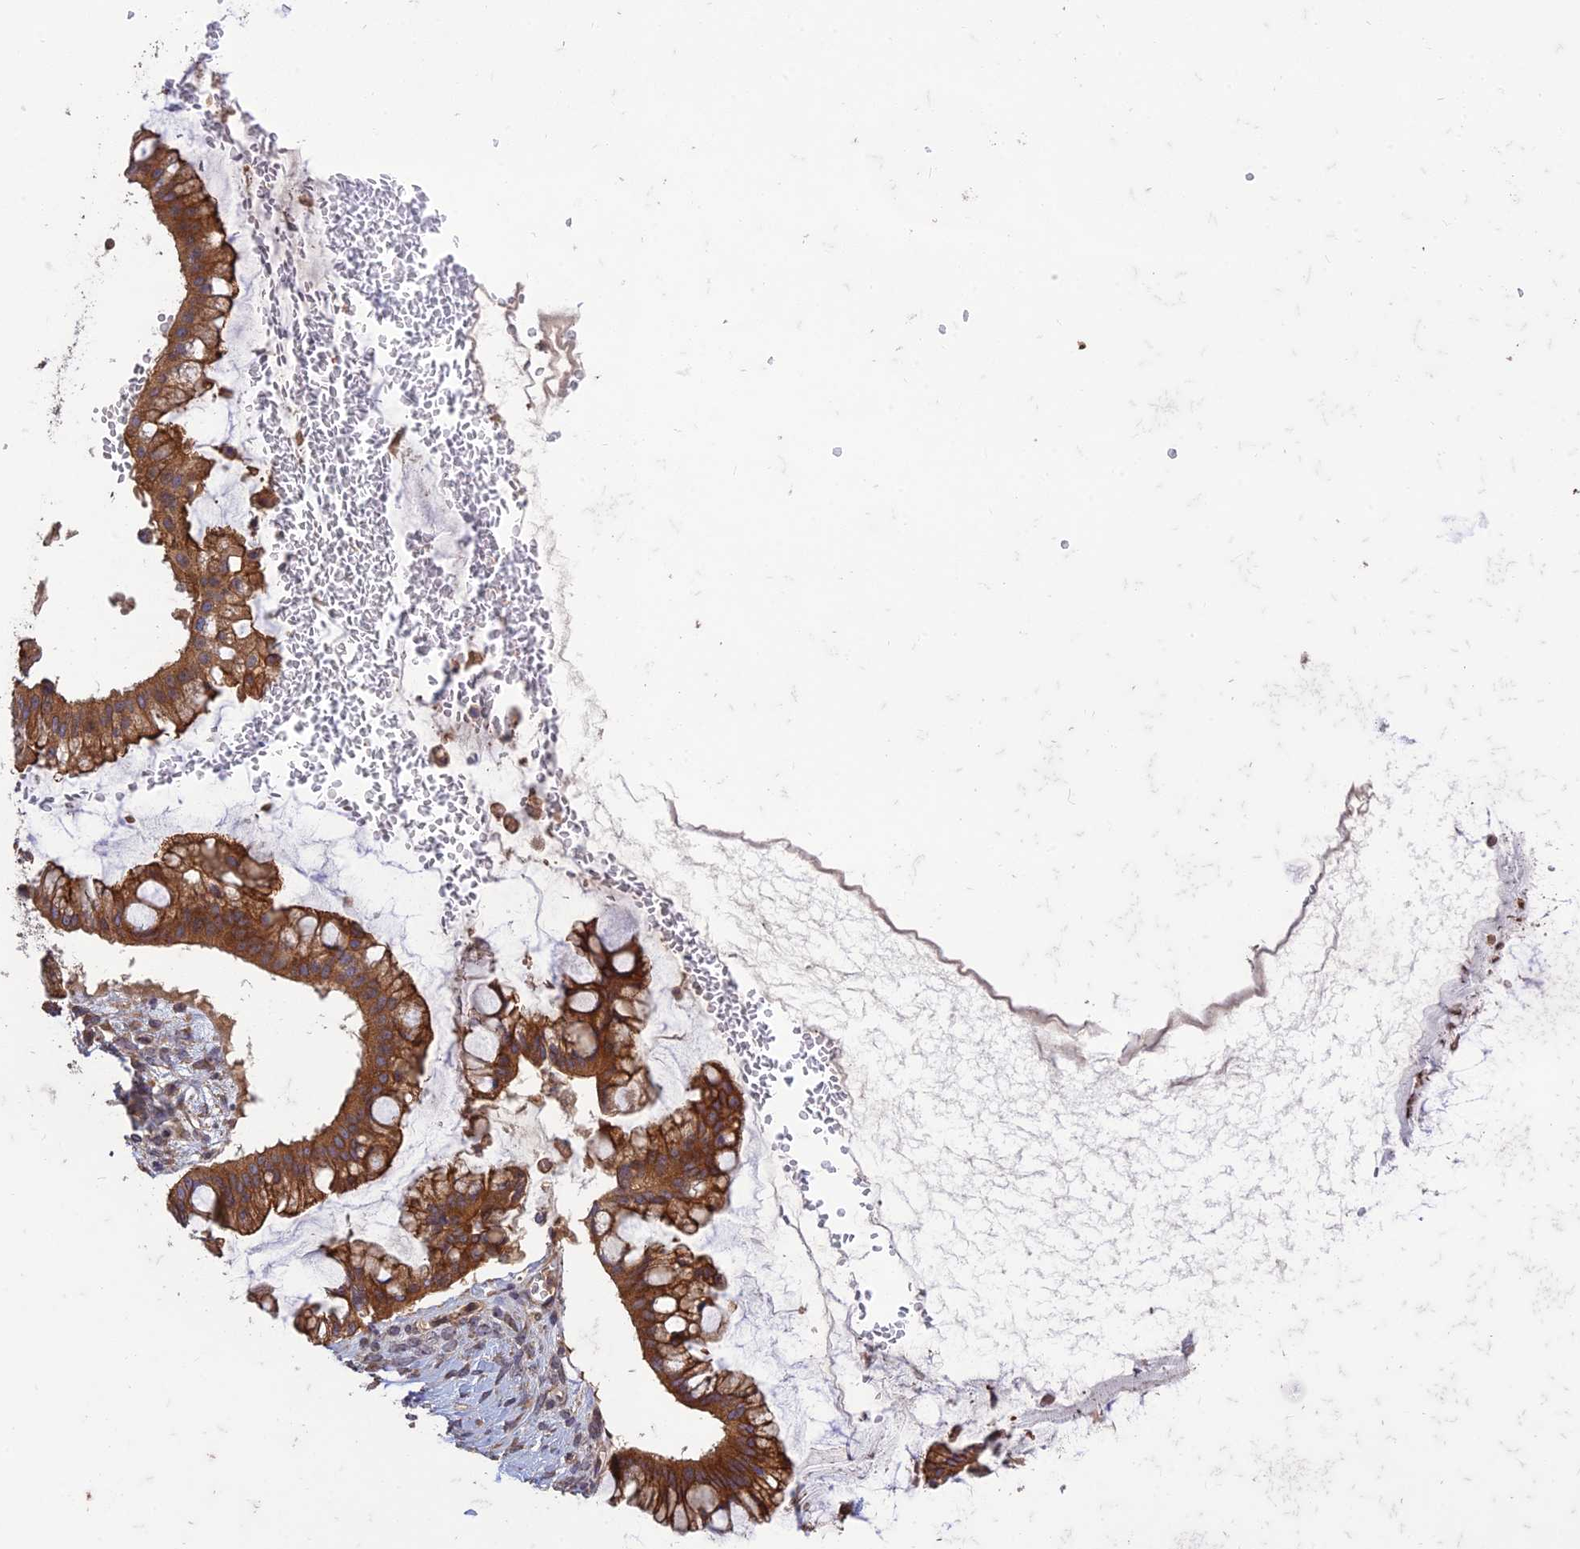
{"staining": {"intensity": "strong", "quantity": ">75%", "location": "cytoplasmic/membranous"}, "tissue": "ovarian cancer", "cell_type": "Tumor cells", "image_type": "cancer", "snomed": [{"axis": "morphology", "description": "Cystadenocarcinoma, mucinous, NOS"}, {"axis": "topography", "description": "Ovary"}], "caption": "Ovarian cancer stained for a protein (brown) shows strong cytoplasmic/membranous positive positivity in about >75% of tumor cells.", "gene": "TMEM131L", "patient": {"sex": "female", "age": 73}}